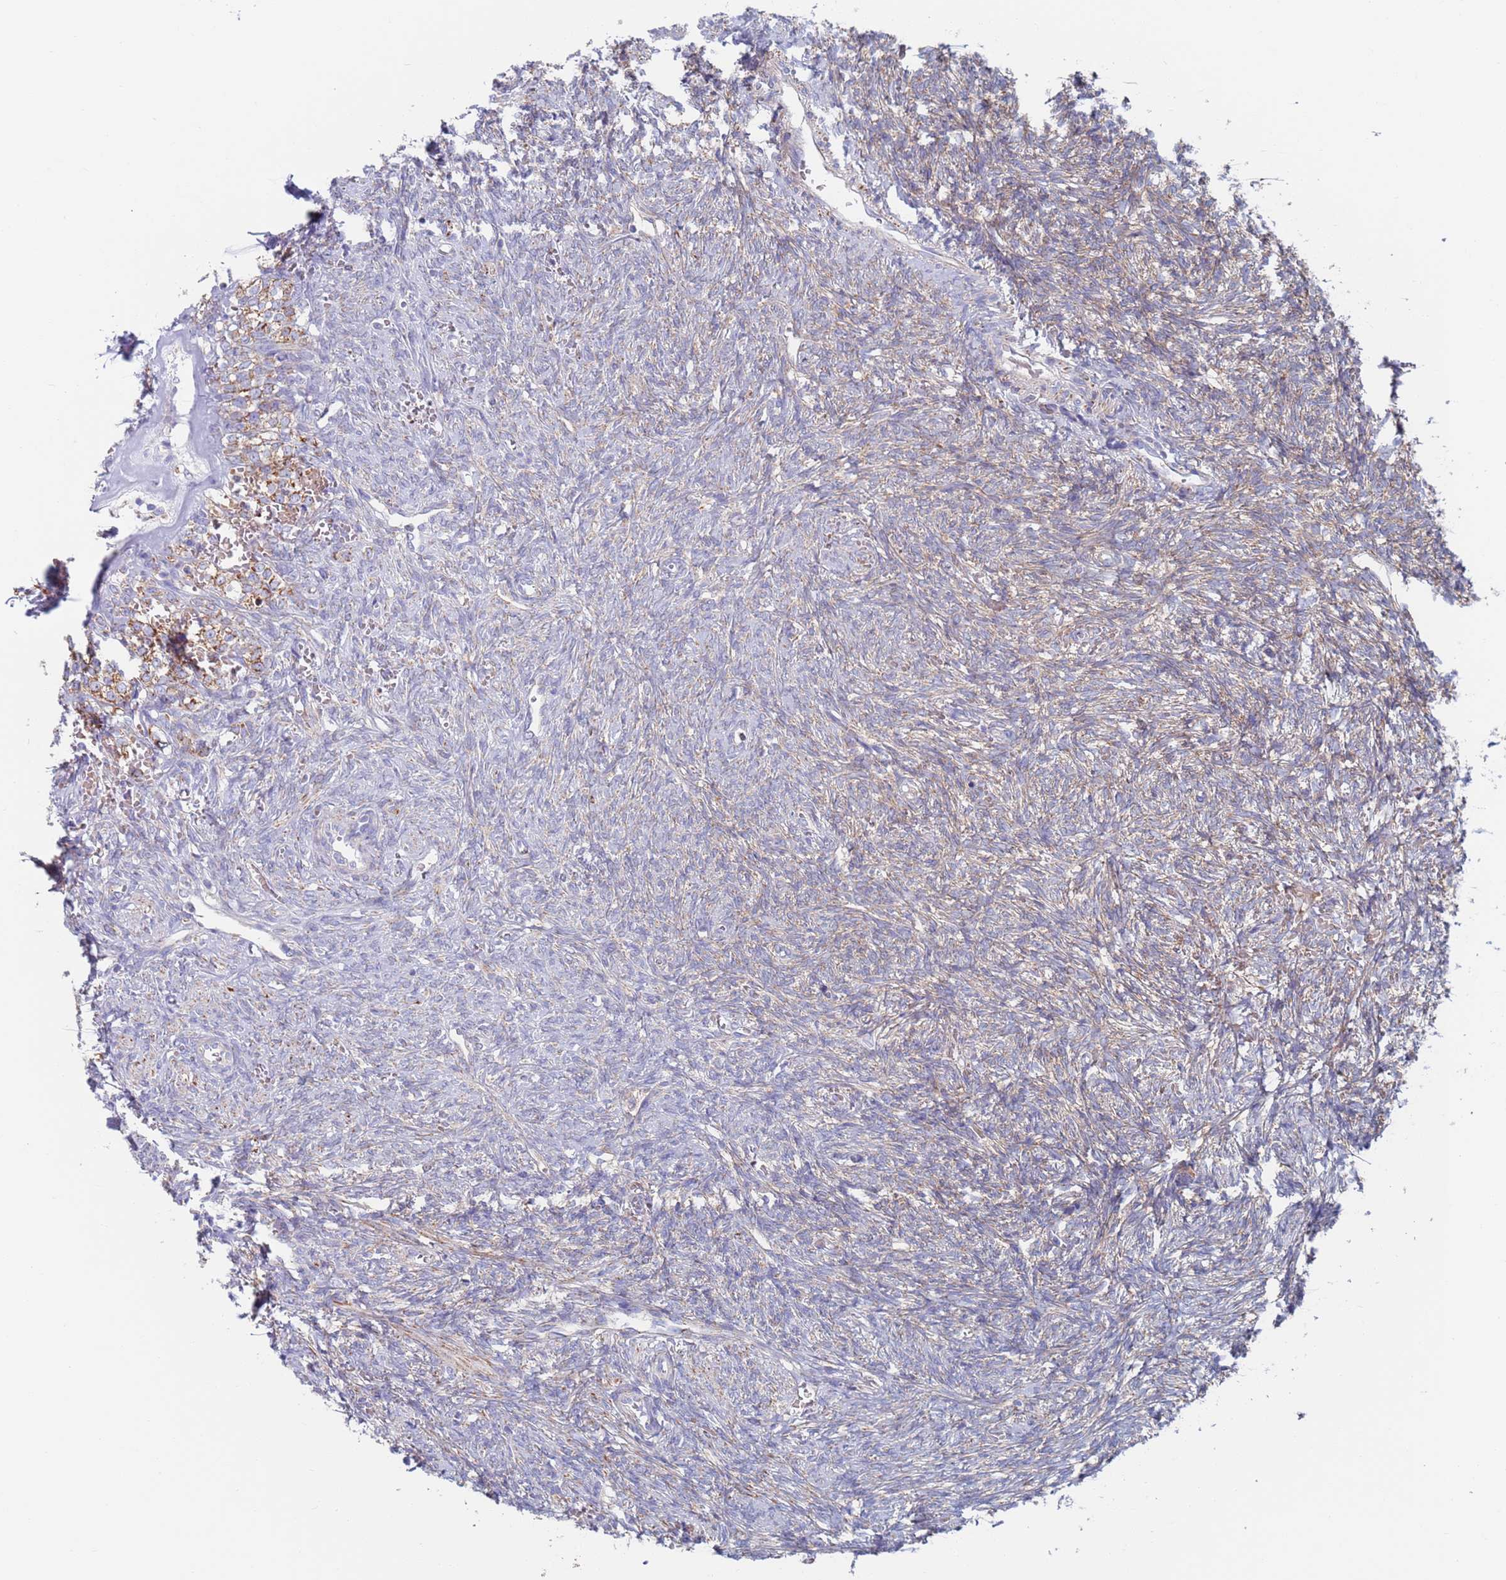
{"staining": {"intensity": "weak", "quantity": "<25%", "location": "cytoplasmic/membranous"}, "tissue": "ovary", "cell_type": "Ovarian stroma cells", "image_type": "normal", "snomed": [{"axis": "morphology", "description": "Normal tissue, NOS"}, {"axis": "topography", "description": "Ovary"}], "caption": "A micrograph of ovary stained for a protein reveals no brown staining in ovarian stroma cells. (Brightfield microscopy of DAB immunohistochemistry (IHC) at high magnification).", "gene": "CHCHD6", "patient": {"sex": "female", "age": 41}}